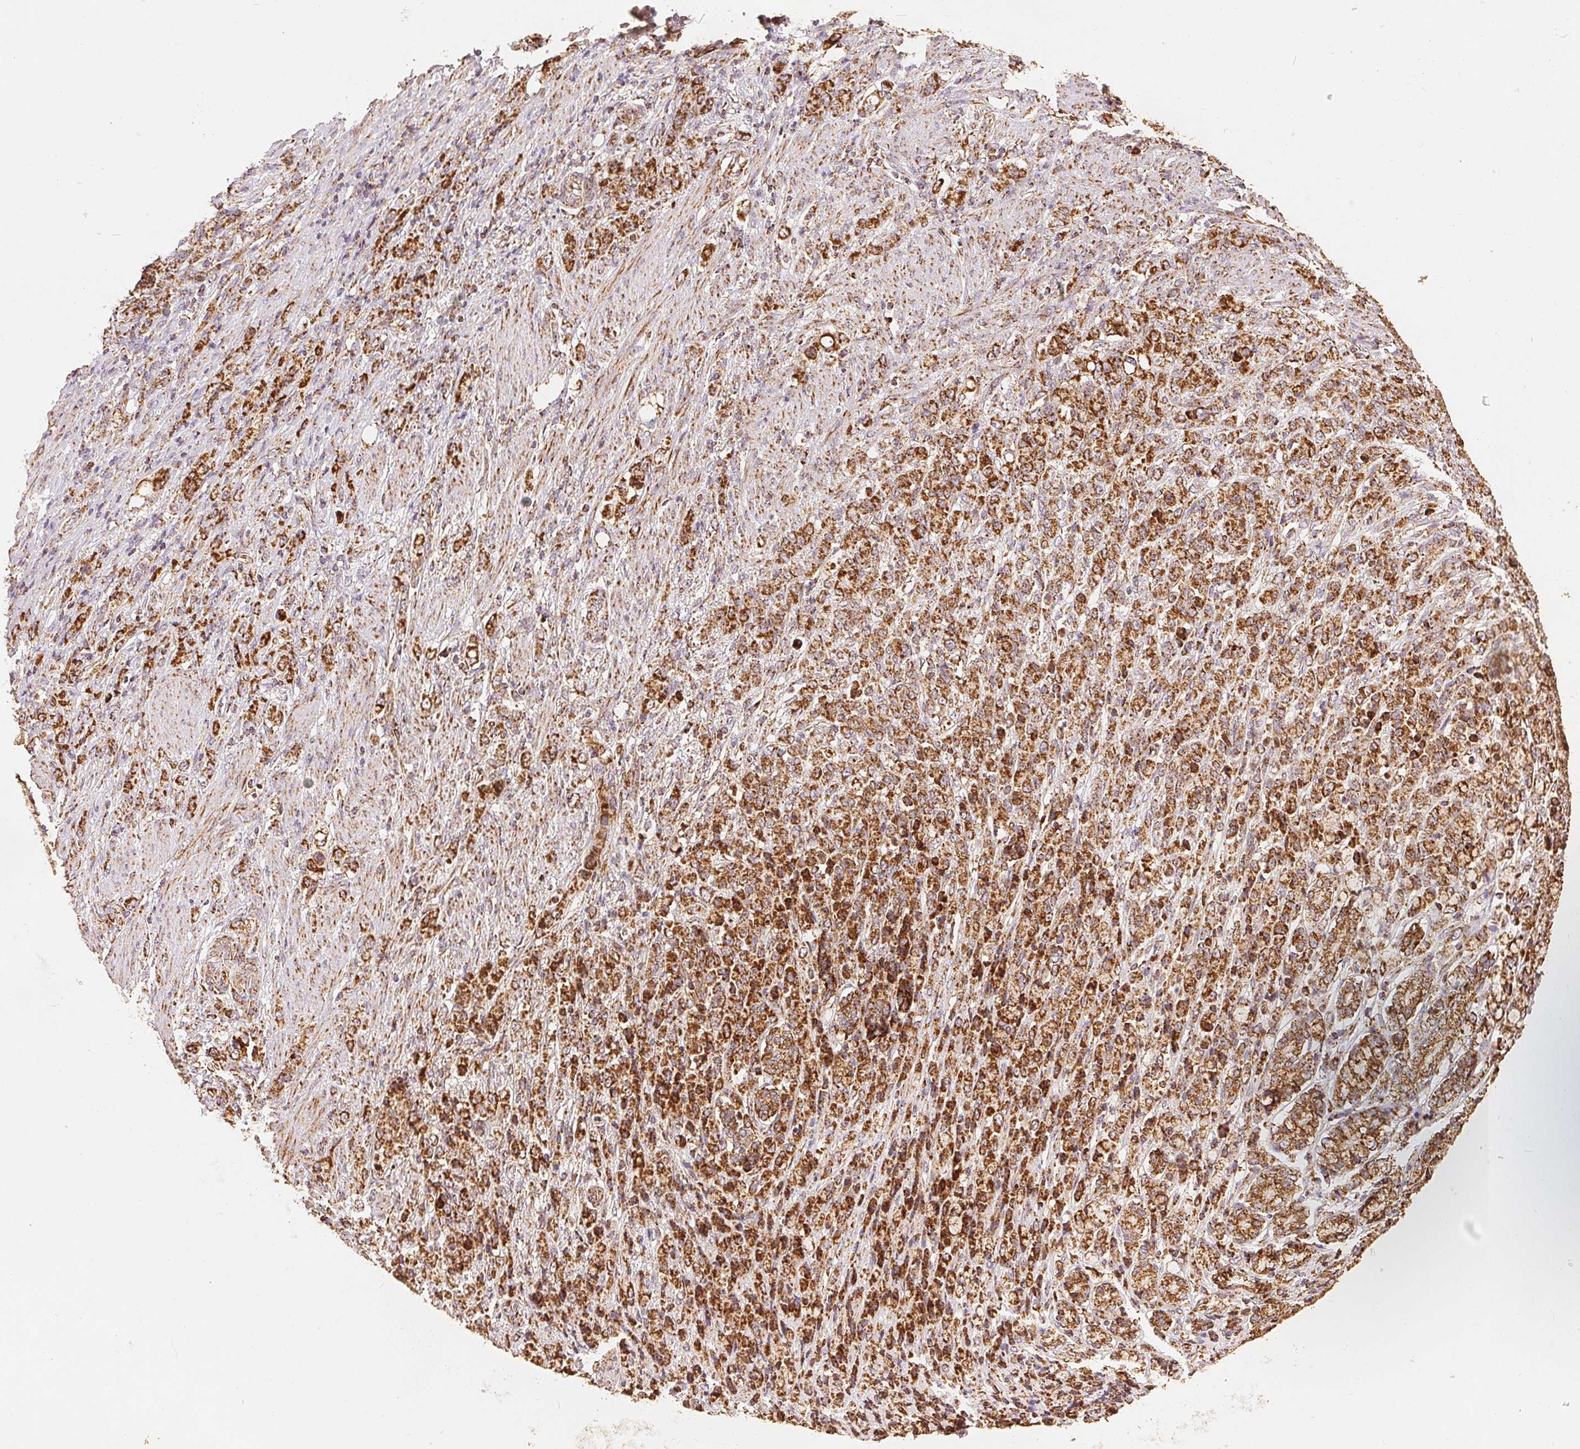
{"staining": {"intensity": "moderate", "quantity": ">75%", "location": "cytoplasmic/membranous"}, "tissue": "stomach cancer", "cell_type": "Tumor cells", "image_type": "cancer", "snomed": [{"axis": "morphology", "description": "Adenocarcinoma, NOS"}, {"axis": "topography", "description": "Stomach"}], "caption": "Protein staining of stomach cancer (adenocarcinoma) tissue demonstrates moderate cytoplasmic/membranous expression in about >75% of tumor cells.", "gene": "SDHB", "patient": {"sex": "female", "age": 79}}